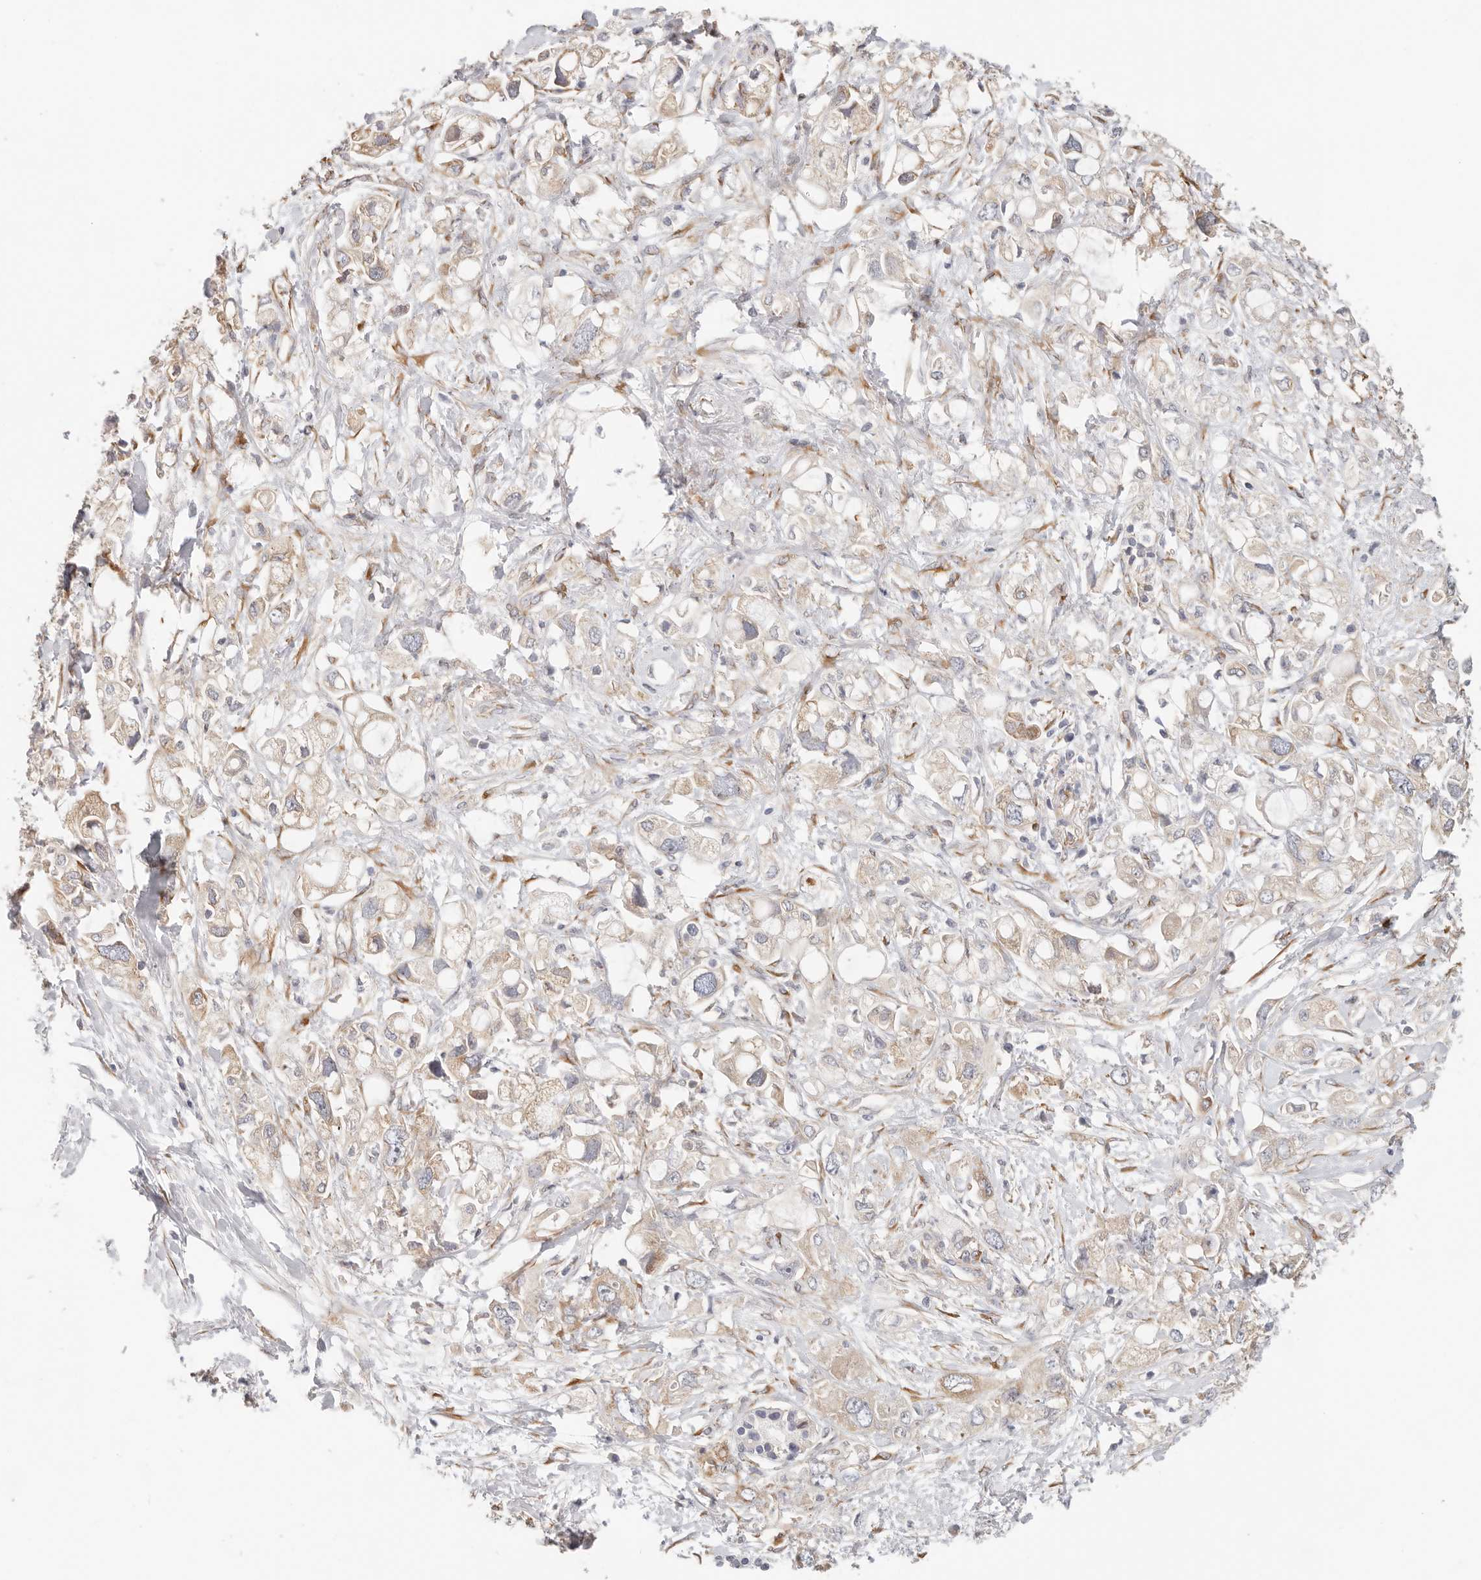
{"staining": {"intensity": "moderate", "quantity": "<25%", "location": "cytoplasmic/membranous"}, "tissue": "pancreatic cancer", "cell_type": "Tumor cells", "image_type": "cancer", "snomed": [{"axis": "morphology", "description": "Adenocarcinoma, NOS"}, {"axis": "topography", "description": "Pancreas"}], "caption": "This micrograph demonstrates immunohistochemistry (IHC) staining of pancreatic cancer (adenocarcinoma), with low moderate cytoplasmic/membranous expression in approximately <25% of tumor cells.", "gene": "AFDN", "patient": {"sex": "female", "age": 56}}